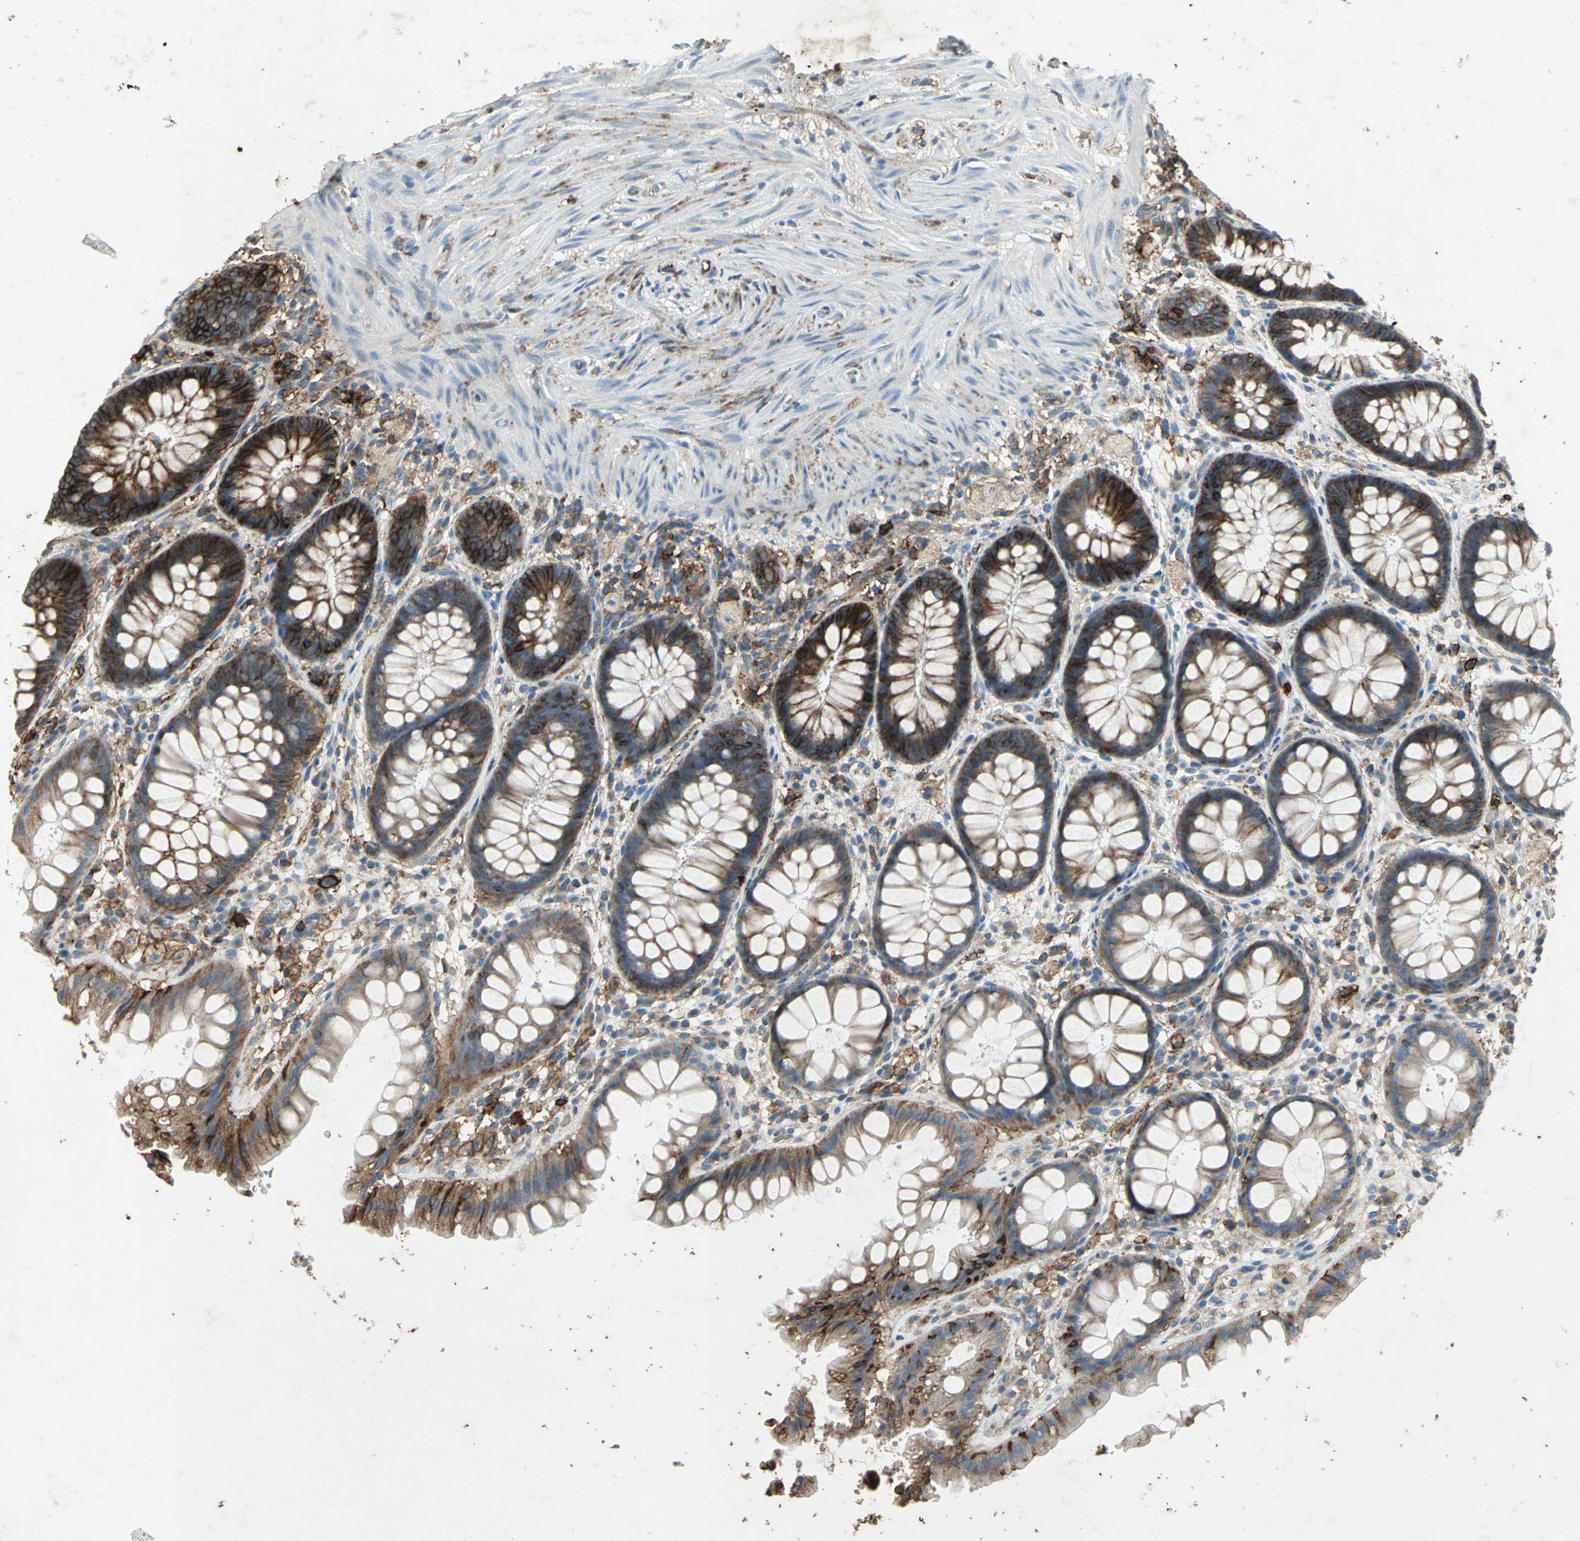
{"staining": {"intensity": "strong", "quantity": ">75%", "location": "cytoplasmic/membranous"}, "tissue": "rectum", "cell_type": "Glandular cells", "image_type": "normal", "snomed": [{"axis": "morphology", "description": "Normal tissue, NOS"}, {"axis": "topography", "description": "Rectum"}], "caption": "Rectum stained for a protein (brown) exhibits strong cytoplasmic/membranous positive staining in about >75% of glandular cells.", "gene": "CCR6", "patient": {"sex": "female", "age": 46}}